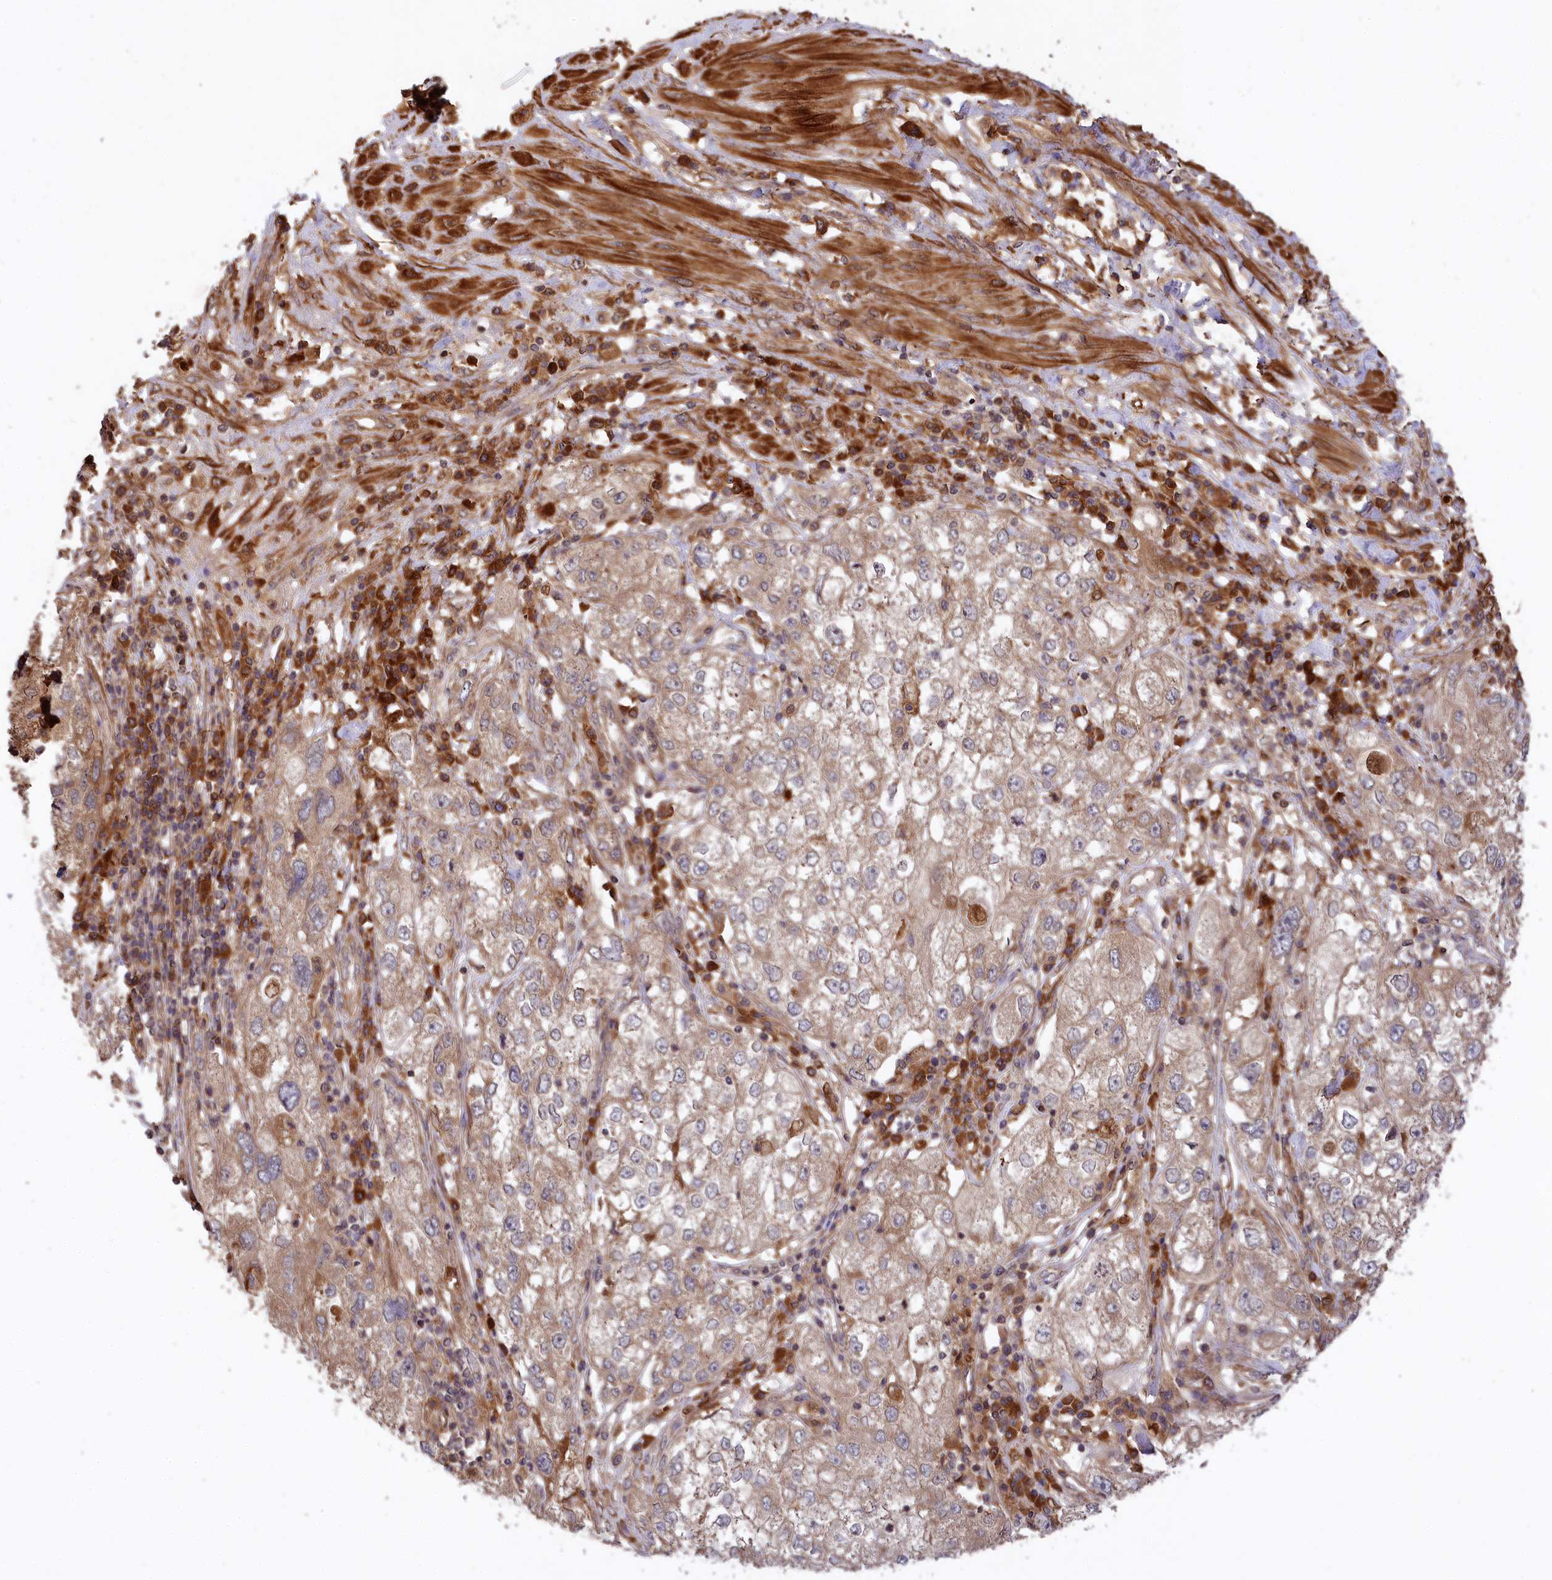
{"staining": {"intensity": "moderate", "quantity": "<25%", "location": "cytoplasmic/membranous"}, "tissue": "endometrial cancer", "cell_type": "Tumor cells", "image_type": "cancer", "snomed": [{"axis": "morphology", "description": "Adenocarcinoma, NOS"}, {"axis": "topography", "description": "Endometrium"}], "caption": "Brown immunohistochemical staining in adenocarcinoma (endometrial) shows moderate cytoplasmic/membranous expression in approximately <25% of tumor cells.", "gene": "MCF2L2", "patient": {"sex": "female", "age": 49}}